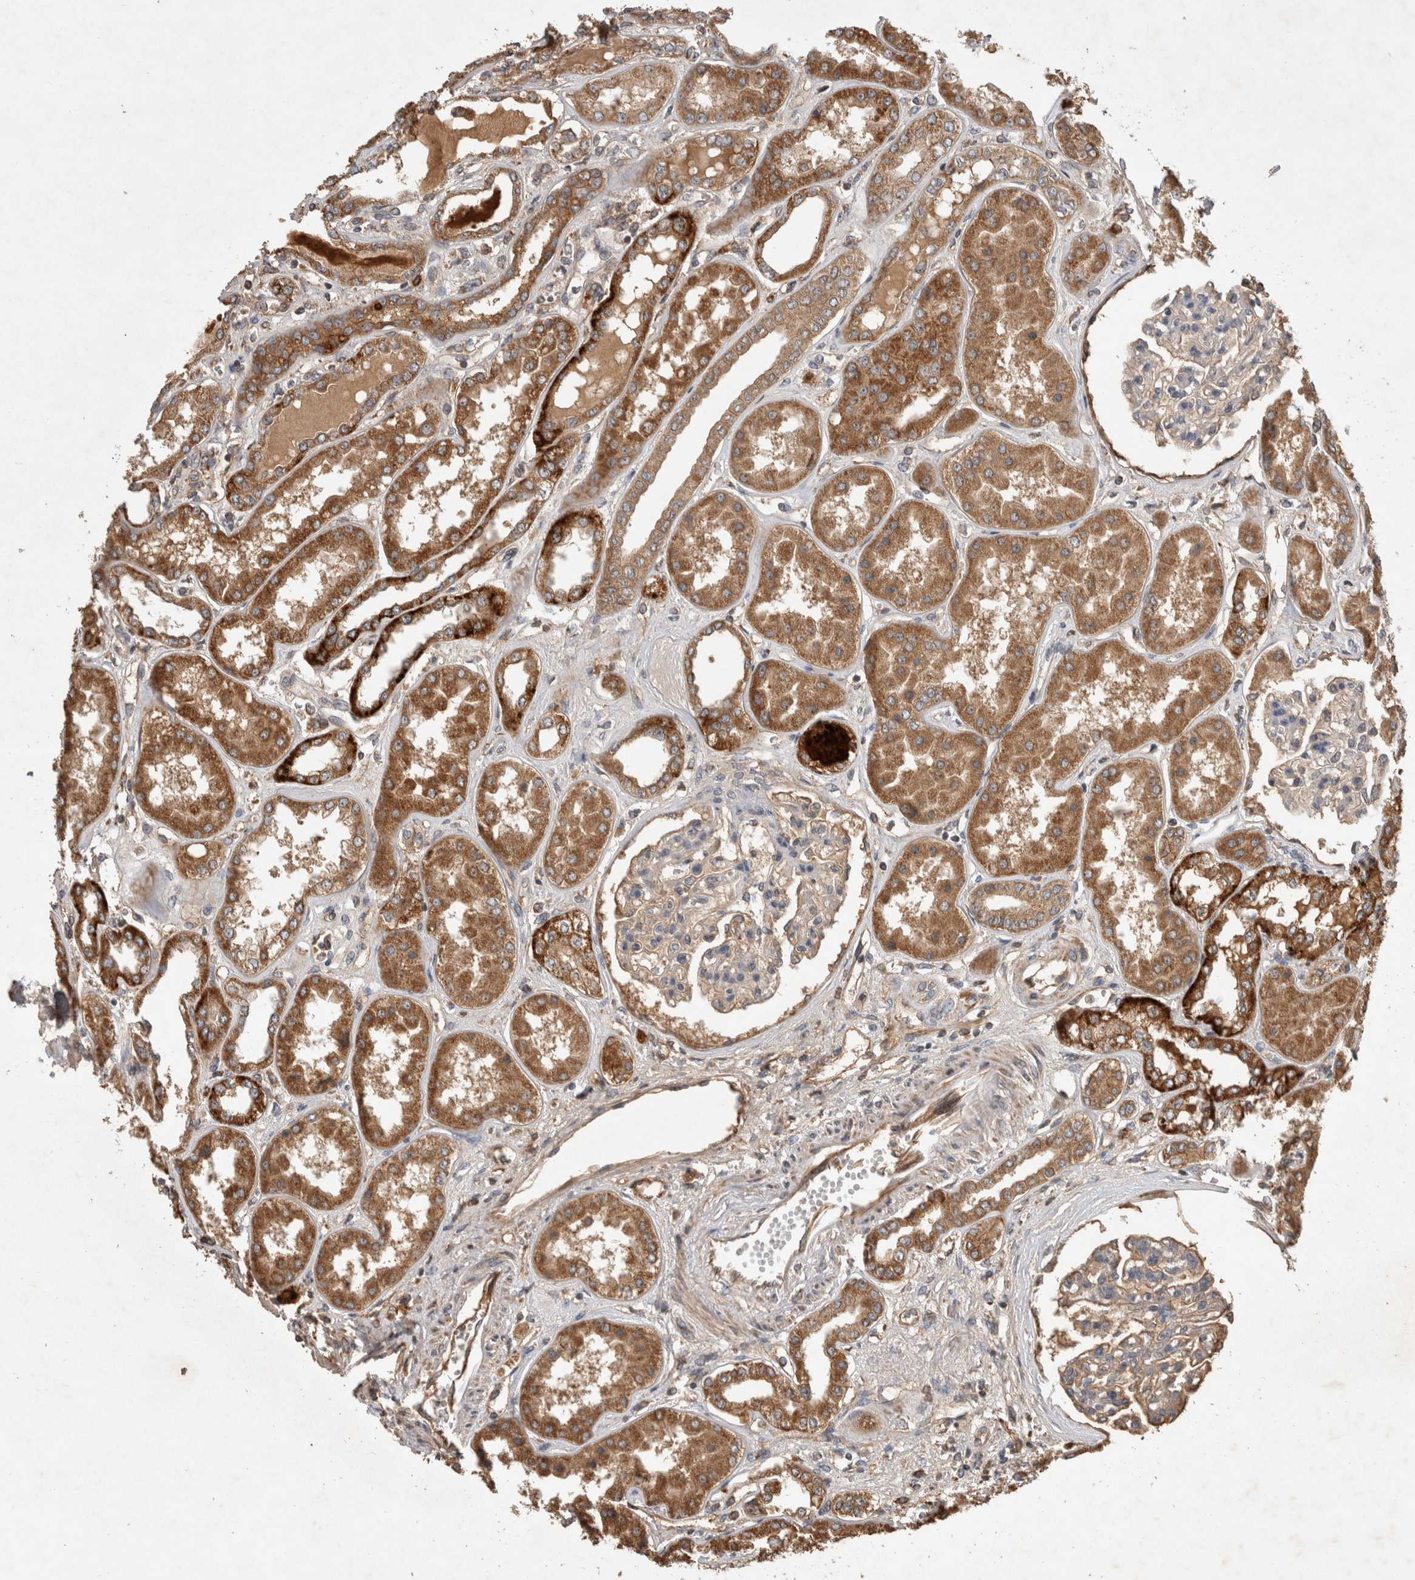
{"staining": {"intensity": "weak", "quantity": "25%-75%", "location": "cytoplasmic/membranous"}, "tissue": "kidney", "cell_type": "Cells in glomeruli", "image_type": "normal", "snomed": [{"axis": "morphology", "description": "Normal tissue, NOS"}, {"axis": "topography", "description": "Kidney"}], "caption": "A histopathology image showing weak cytoplasmic/membranous expression in approximately 25%-75% of cells in glomeruli in unremarkable kidney, as visualized by brown immunohistochemical staining.", "gene": "SERAC1", "patient": {"sex": "female", "age": 56}}